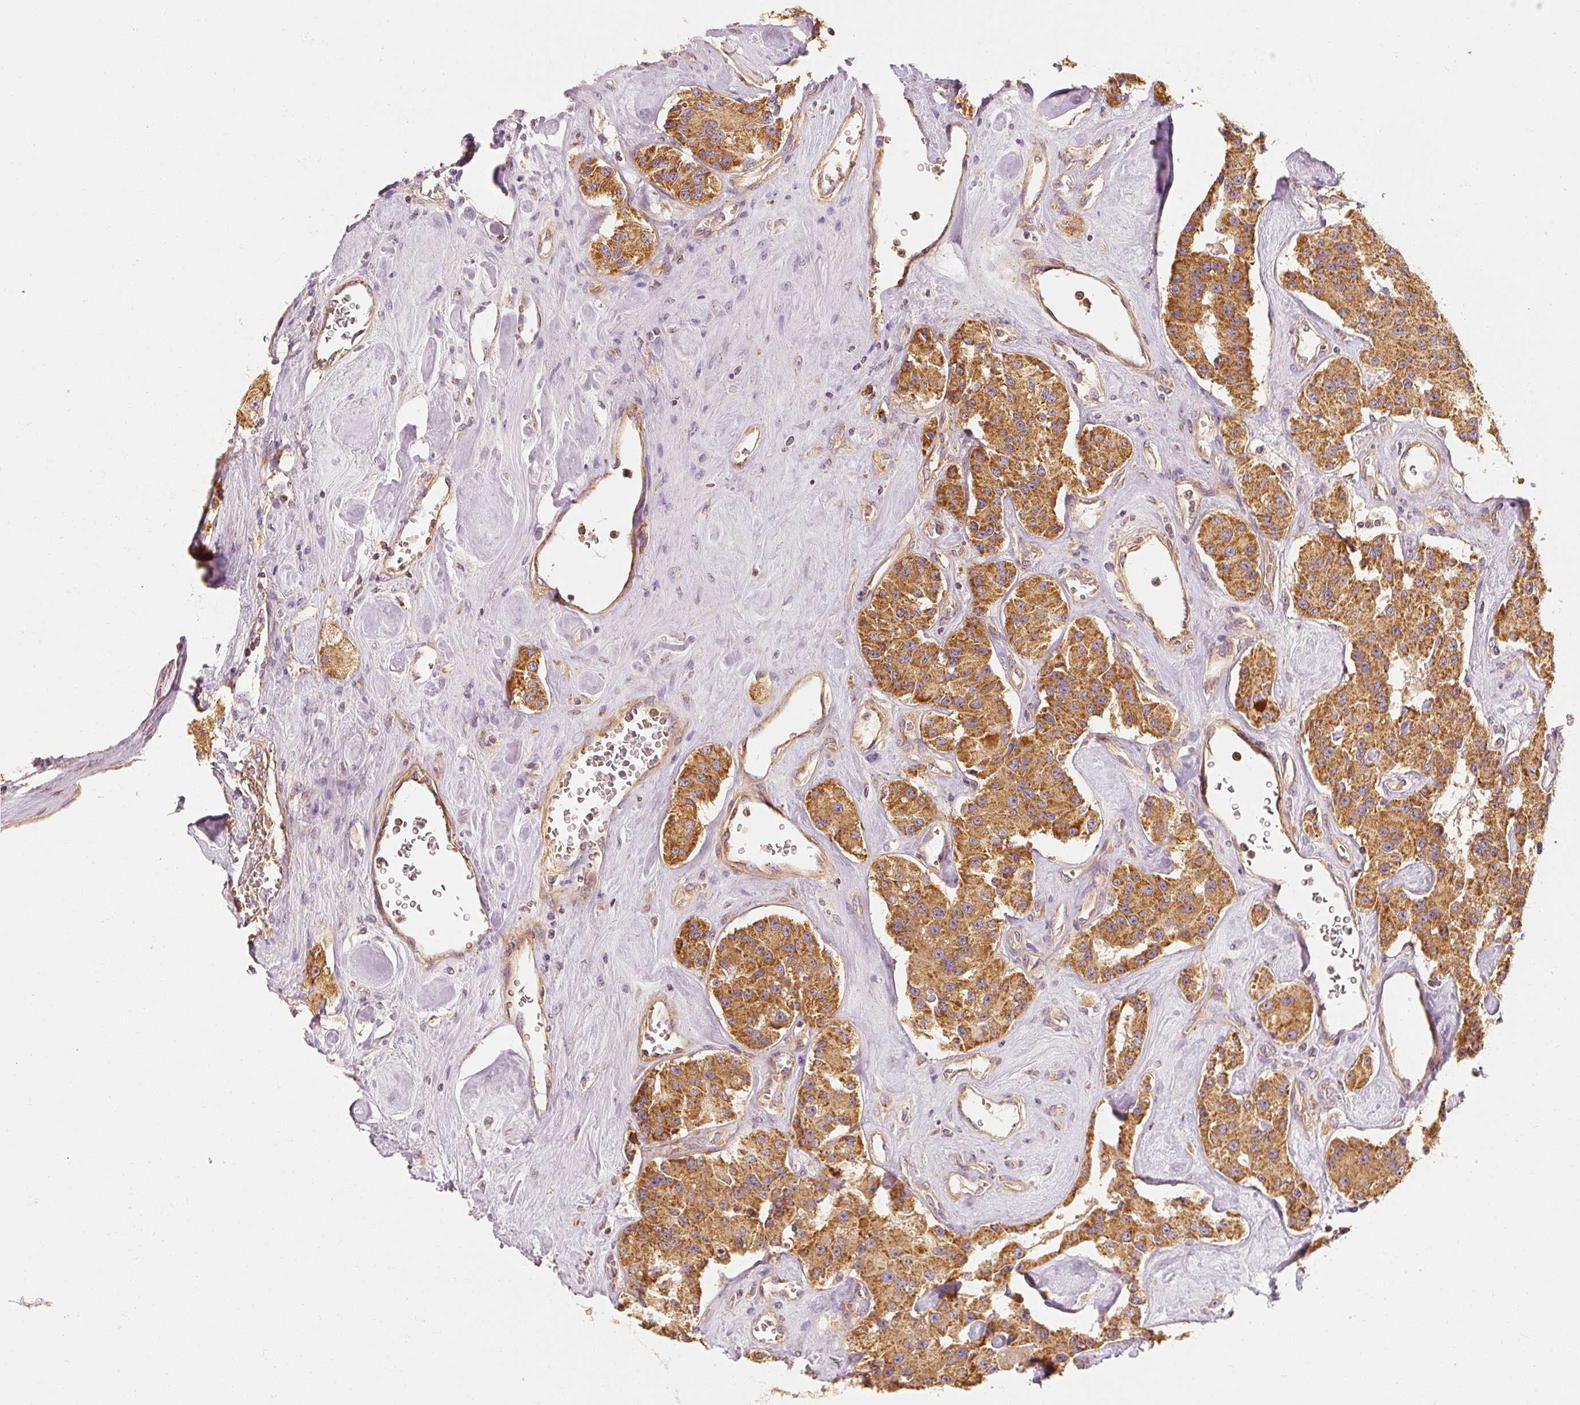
{"staining": {"intensity": "strong", "quantity": ">75%", "location": "cytoplasmic/membranous"}, "tissue": "carcinoid", "cell_type": "Tumor cells", "image_type": "cancer", "snomed": [{"axis": "morphology", "description": "Carcinoid, malignant, NOS"}, {"axis": "topography", "description": "Pancreas"}], "caption": "The histopathology image shows a brown stain indicating the presence of a protein in the cytoplasmic/membranous of tumor cells in carcinoid (malignant). The staining was performed using DAB (3,3'-diaminobenzidine), with brown indicating positive protein expression. Nuclei are stained blue with hematoxylin.", "gene": "TOMM40", "patient": {"sex": "male", "age": 41}}